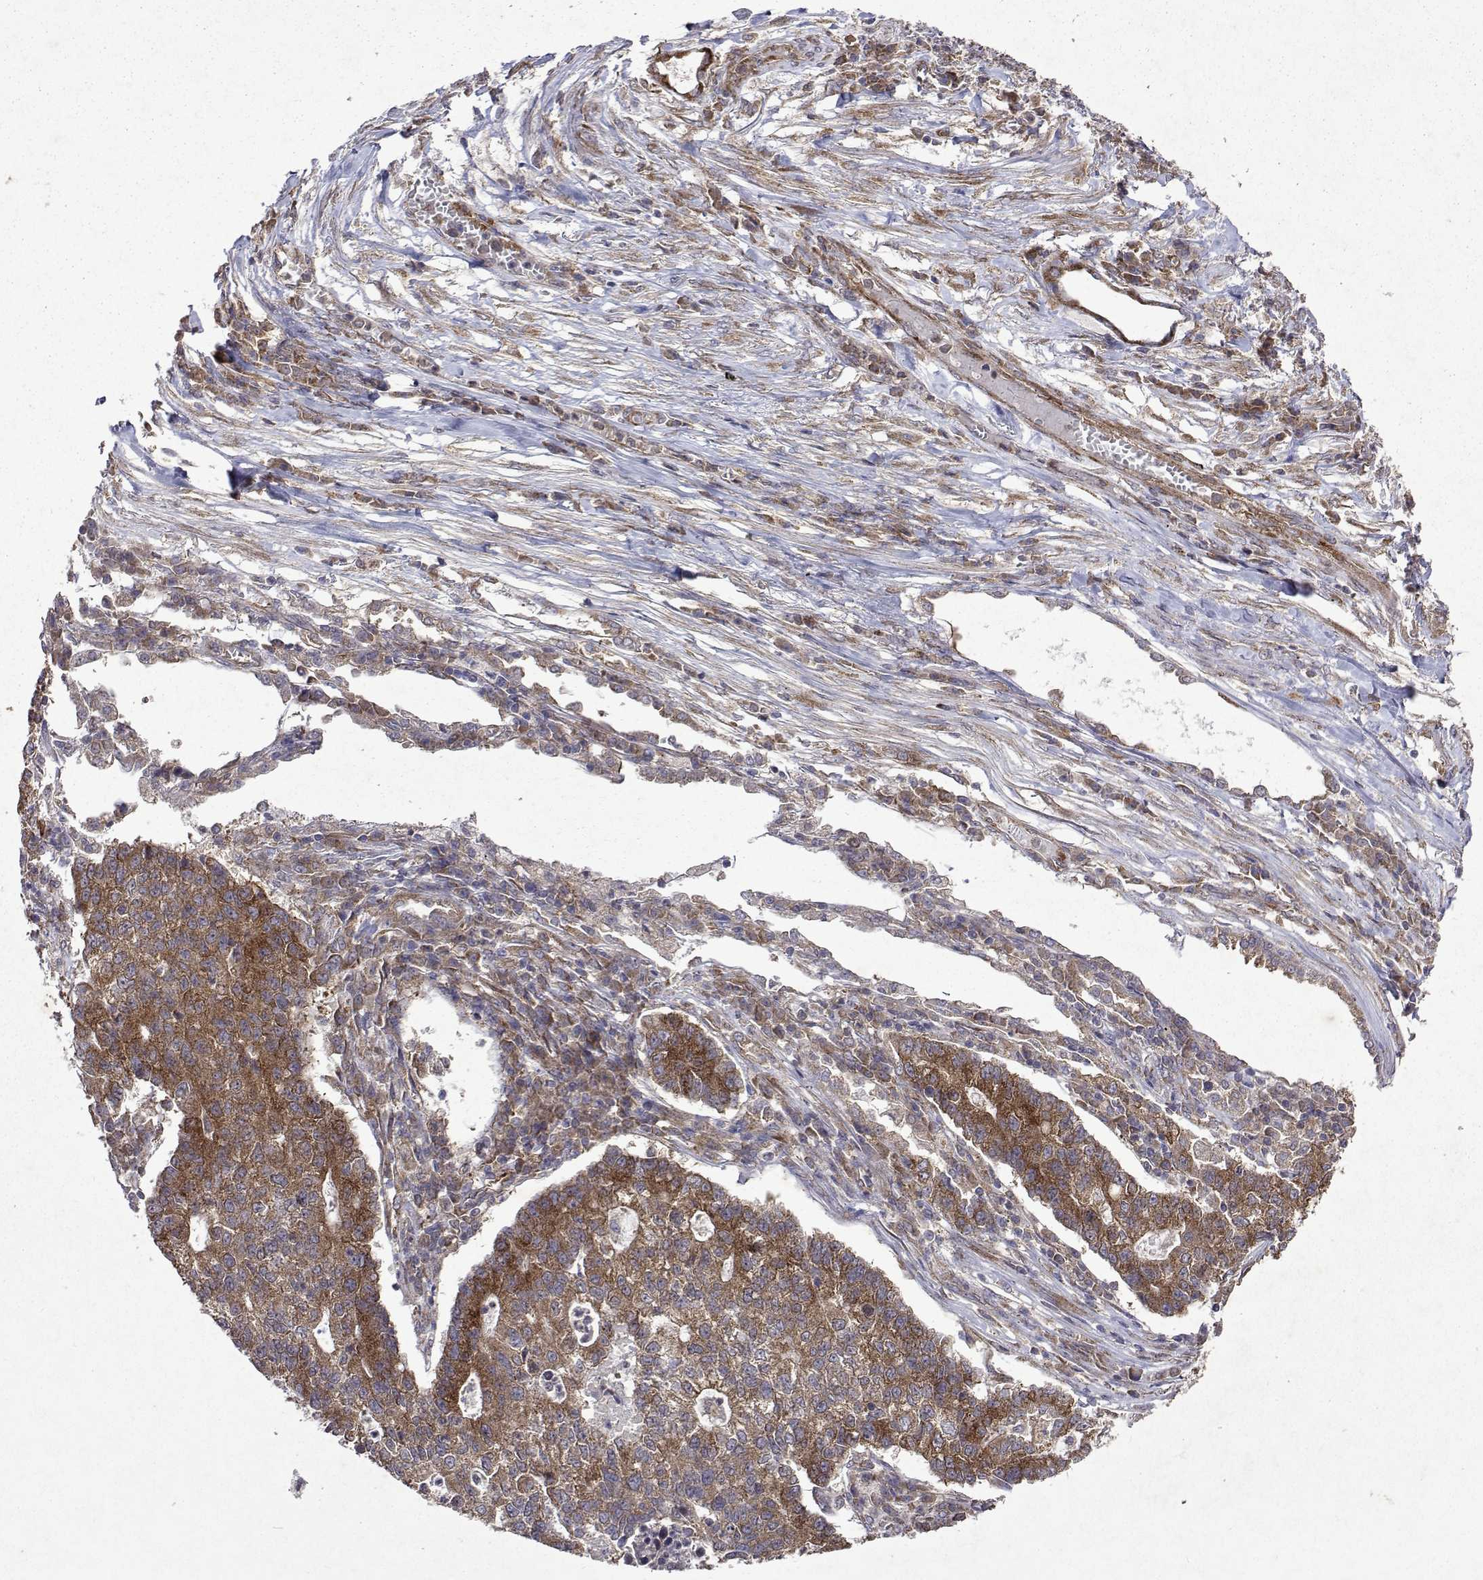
{"staining": {"intensity": "moderate", "quantity": ">75%", "location": "cytoplasmic/membranous"}, "tissue": "lung cancer", "cell_type": "Tumor cells", "image_type": "cancer", "snomed": [{"axis": "morphology", "description": "Adenocarcinoma, NOS"}, {"axis": "topography", "description": "Lung"}], "caption": "A micrograph of lung cancer (adenocarcinoma) stained for a protein shows moderate cytoplasmic/membranous brown staining in tumor cells.", "gene": "TARBP2", "patient": {"sex": "male", "age": 57}}